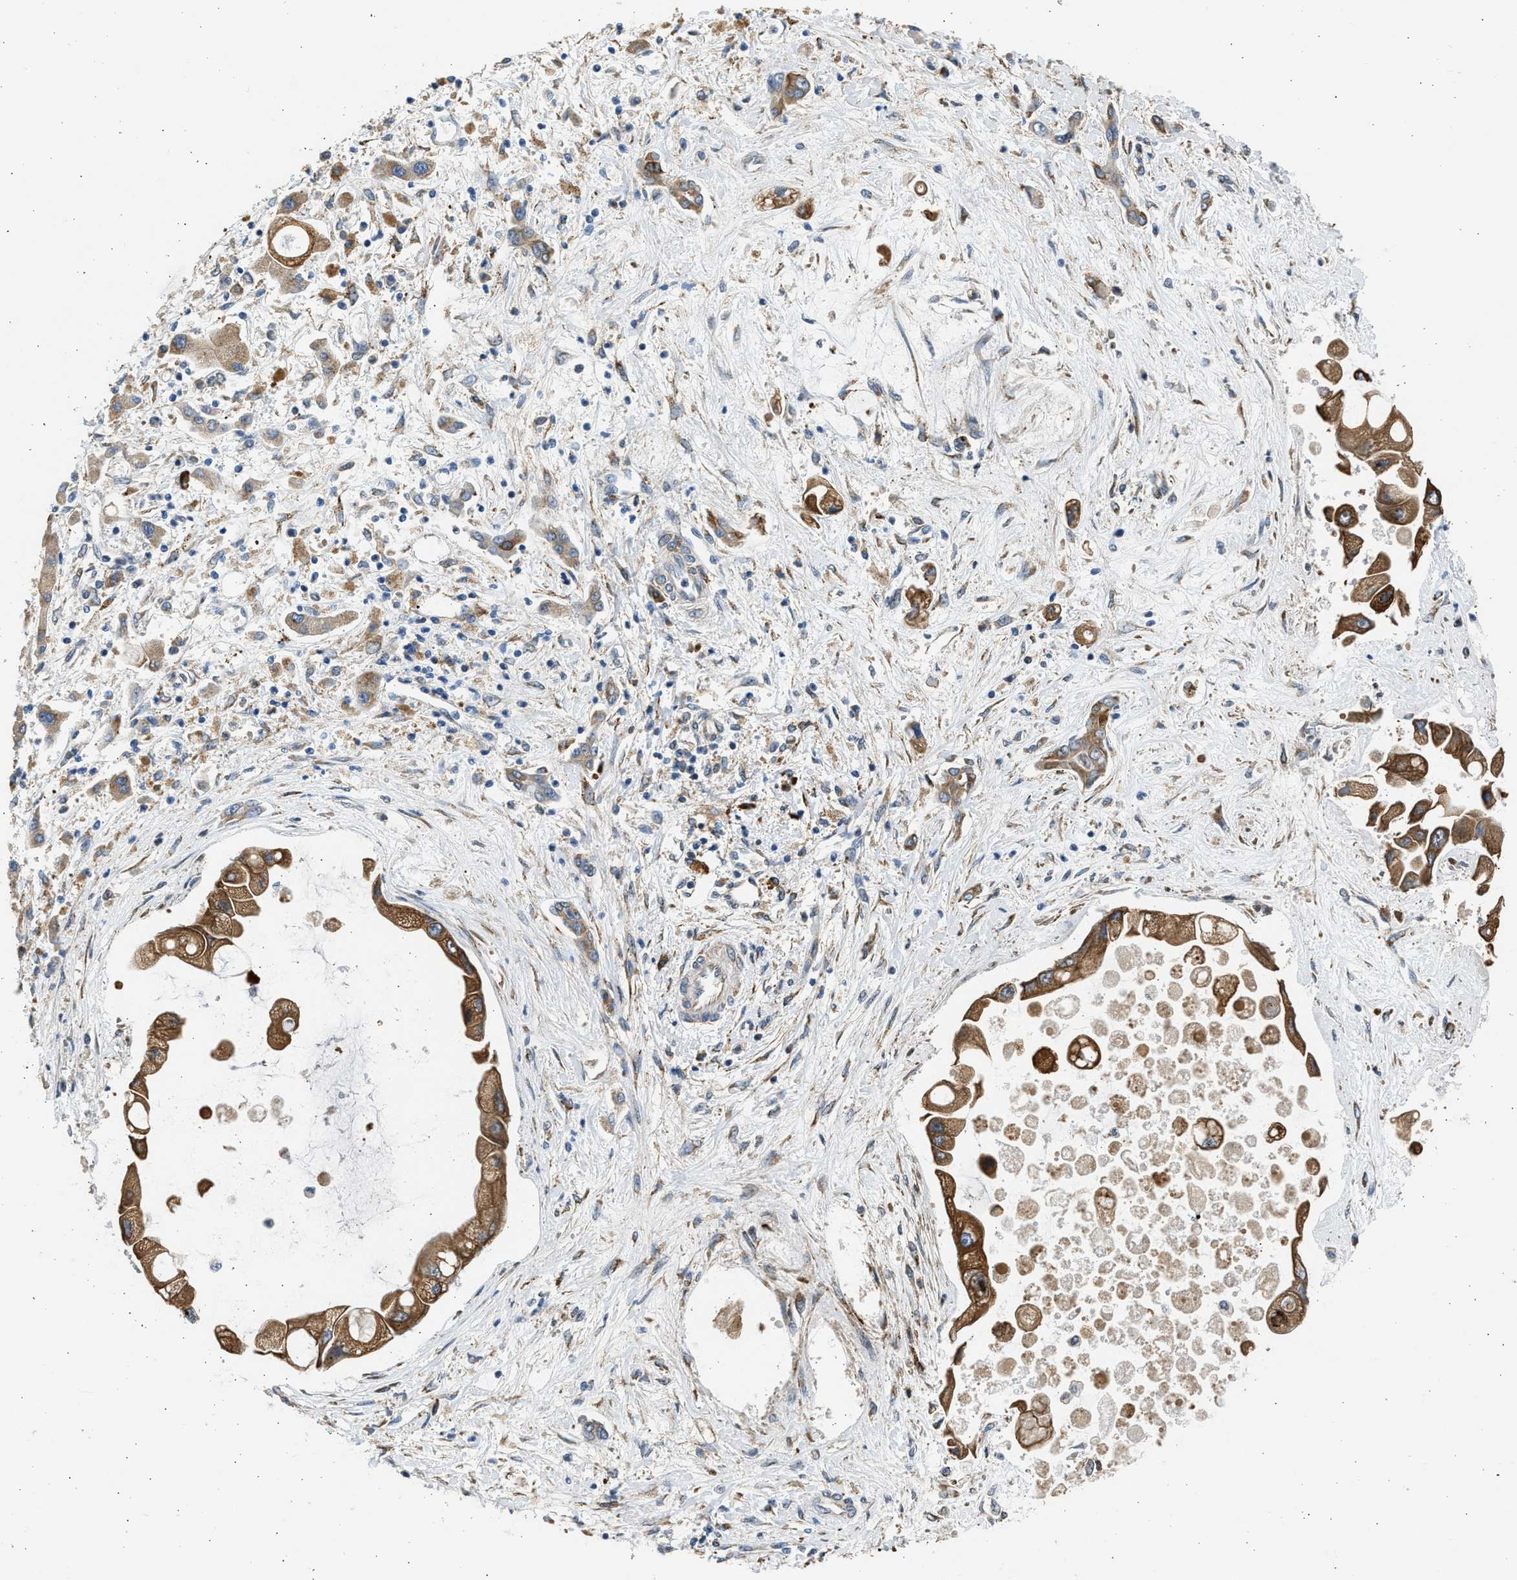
{"staining": {"intensity": "strong", "quantity": ">75%", "location": "cytoplasmic/membranous"}, "tissue": "liver cancer", "cell_type": "Tumor cells", "image_type": "cancer", "snomed": [{"axis": "morphology", "description": "Cholangiocarcinoma"}, {"axis": "topography", "description": "Liver"}], "caption": "There is high levels of strong cytoplasmic/membranous positivity in tumor cells of liver cholangiocarcinoma, as demonstrated by immunohistochemical staining (brown color).", "gene": "PLD2", "patient": {"sex": "male", "age": 50}}